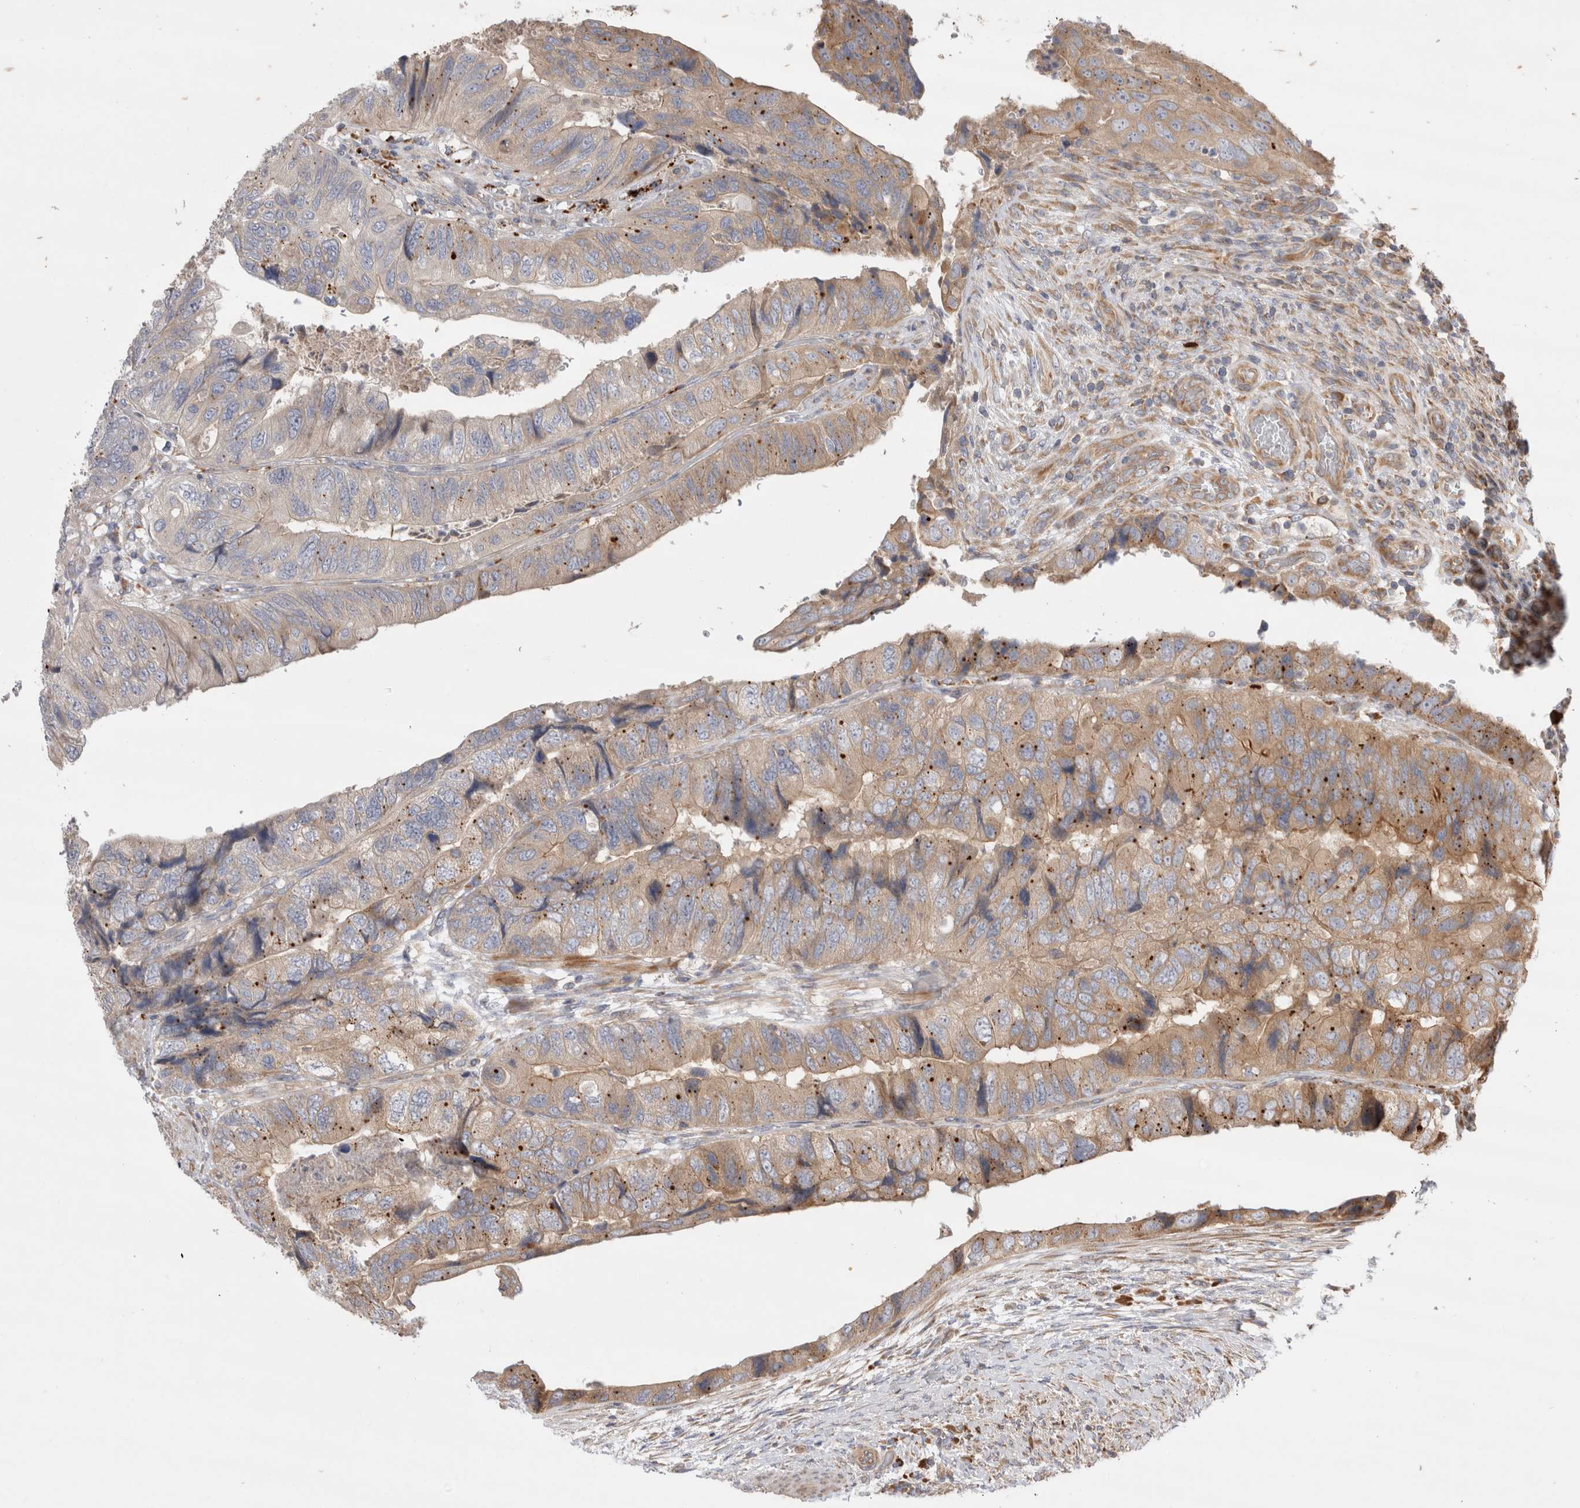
{"staining": {"intensity": "weak", "quantity": ">75%", "location": "cytoplasmic/membranous"}, "tissue": "colorectal cancer", "cell_type": "Tumor cells", "image_type": "cancer", "snomed": [{"axis": "morphology", "description": "Adenocarcinoma, NOS"}, {"axis": "topography", "description": "Rectum"}], "caption": "A photomicrograph showing weak cytoplasmic/membranous staining in about >75% of tumor cells in adenocarcinoma (colorectal), as visualized by brown immunohistochemical staining.", "gene": "PDCD10", "patient": {"sex": "male", "age": 63}}